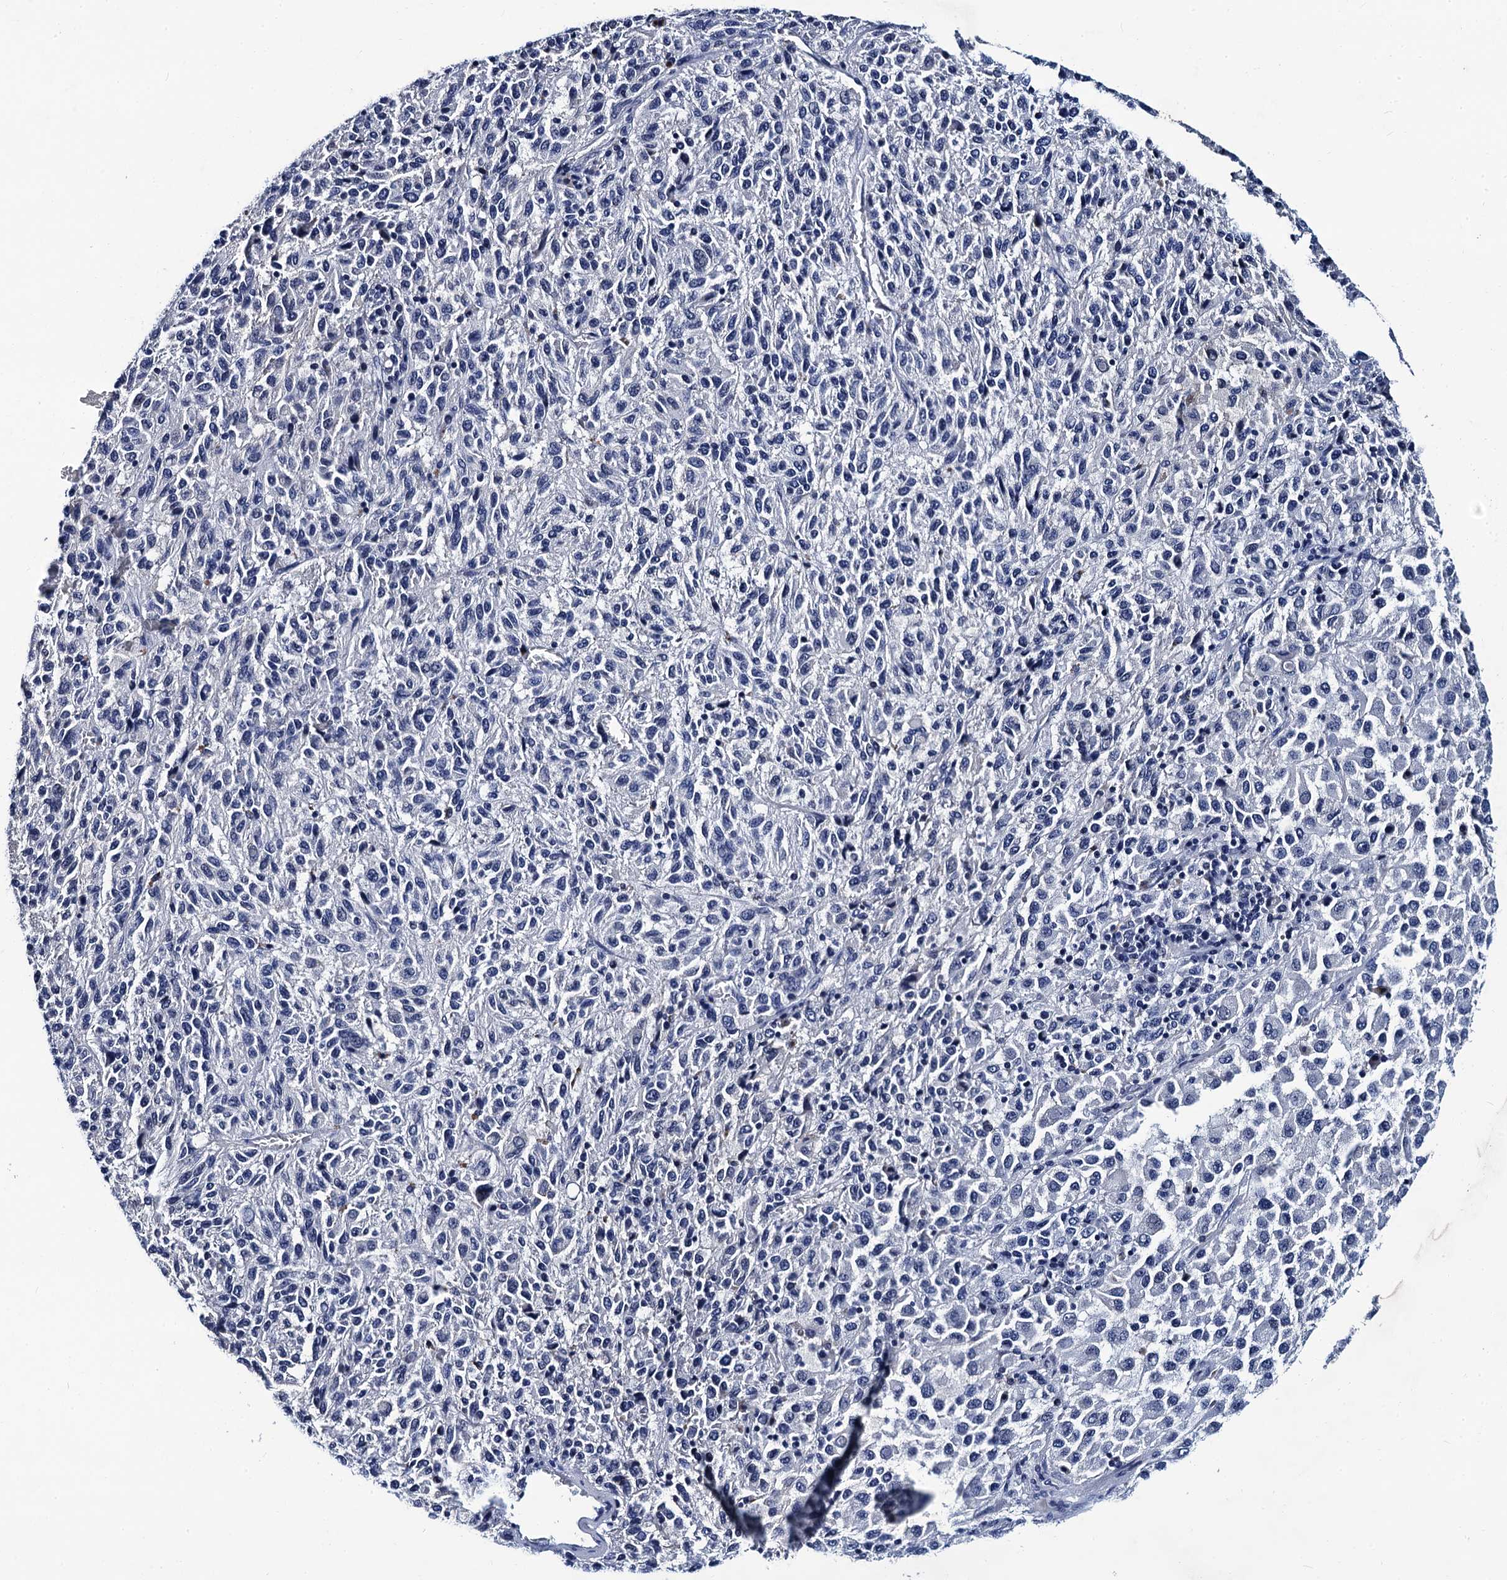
{"staining": {"intensity": "negative", "quantity": "none", "location": "none"}, "tissue": "melanoma", "cell_type": "Tumor cells", "image_type": "cancer", "snomed": [{"axis": "morphology", "description": "Malignant melanoma, Metastatic site"}, {"axis": "topography", "description": "Lung"}], "caption": "A photomicrograph of human melanoma is negative for staining in tumor cells. Nuclei are stained in blue.", "gene": "LRRC30", "patient": {"sex": "male", "age": 64}}